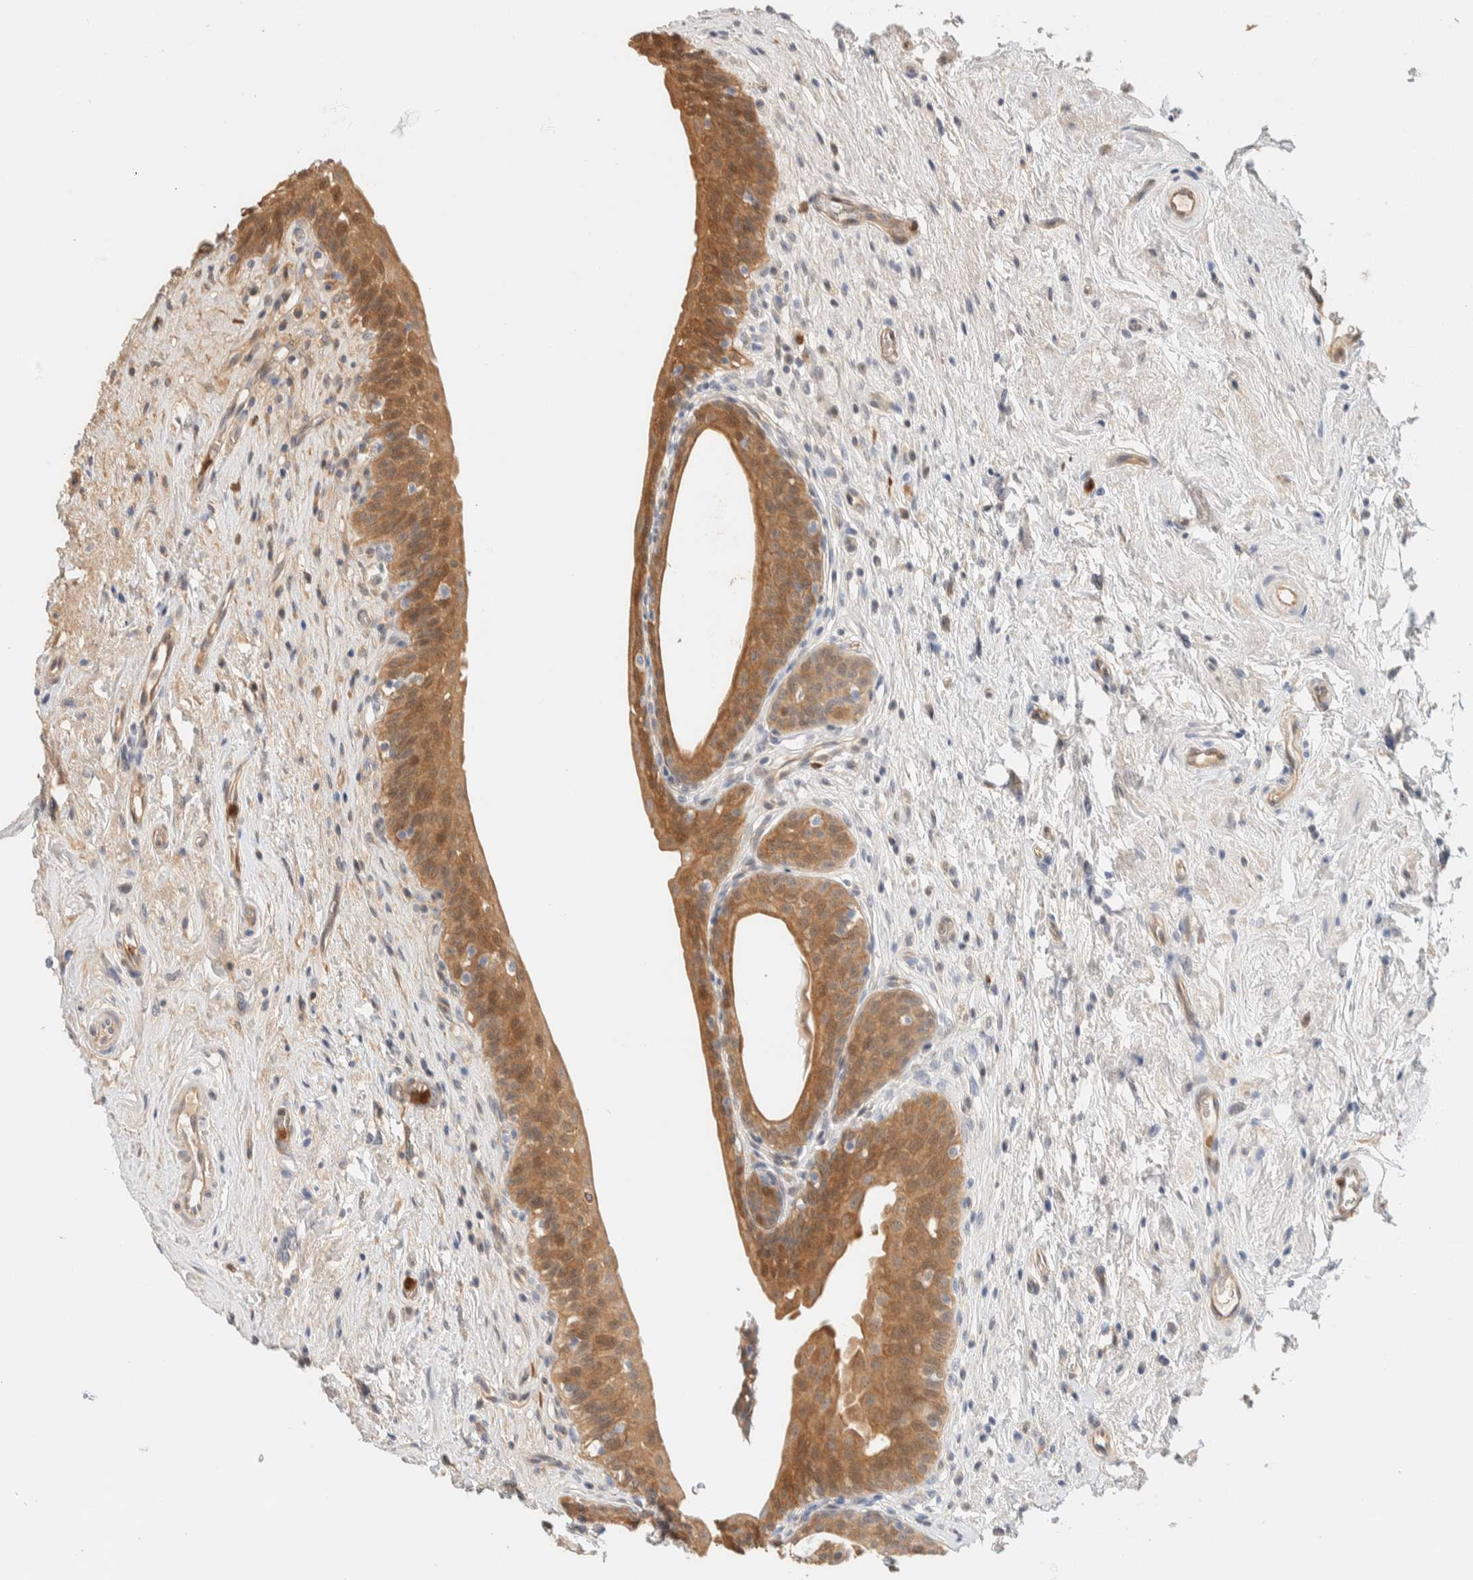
{"staining": {"intensity": "moderate", "quantity": ">75%", "location": "cytoplasmic/membranous,nuclear"}, "tissue": "urinary bladder", "cell_type": "Urothelial cells", "image_type": "normal", "snomed": [{"axis": "morphology", "description": "Normal tissue, NOS"}, {"axis": "topography", "description": "Urinary bladder"}], "caption": "Immunohistochemistry (IHC) micrograph of unremarkable urinary bladder: human urinary bladder stained using immunohistochemistry (IHC) exhibits medium levels of moderate protein expression localized specifically in the cytoplasmic/membranous,nuclear of urothelial cells, appearing as a cytoplasmic/membranous,nuclear brown color.", "gene": "SETD4", "patient": {"sex": "male", "age": 83}}